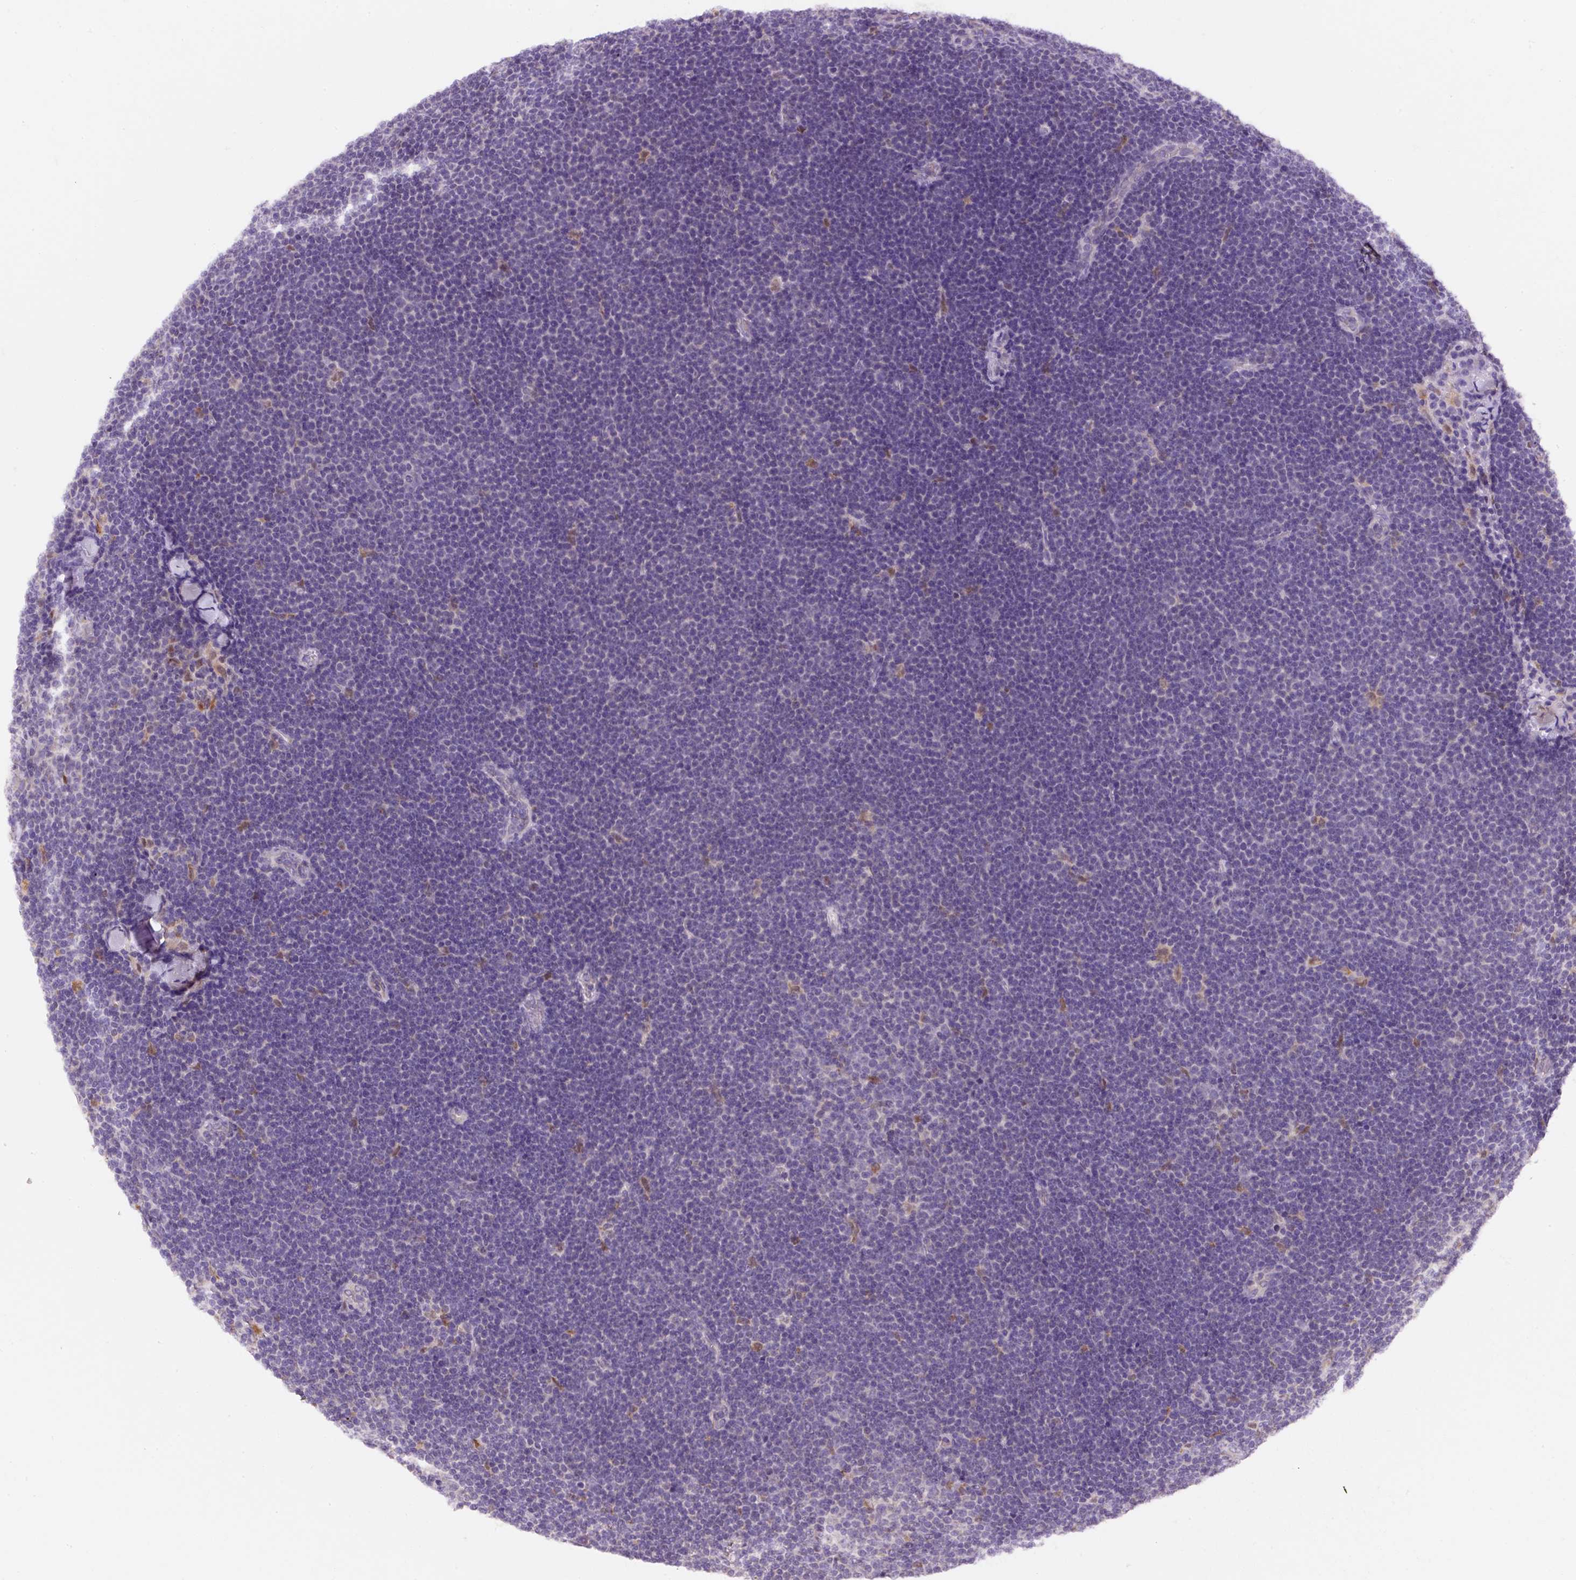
{"staining": {"intensity": "negative", "quantity": "none", "location": "none"}, "tissue": "lymphoma", "cell_type": "Tumor cells", "image_type": "cancer", "snomed": [{"axis": "morphology", "description": "Malignant lymphoma, non-Hodgkin's type, Low grade"}, {"axis": "topography", "description": "Lymph node"}], "caption": "An immunohistochemistry (IHC) histopathology image of lymphoma is shown. There is no staining in tumor cells of lymphoma.", "gene": "DDOST", "patient": {"sex": "male", "age": 48}}